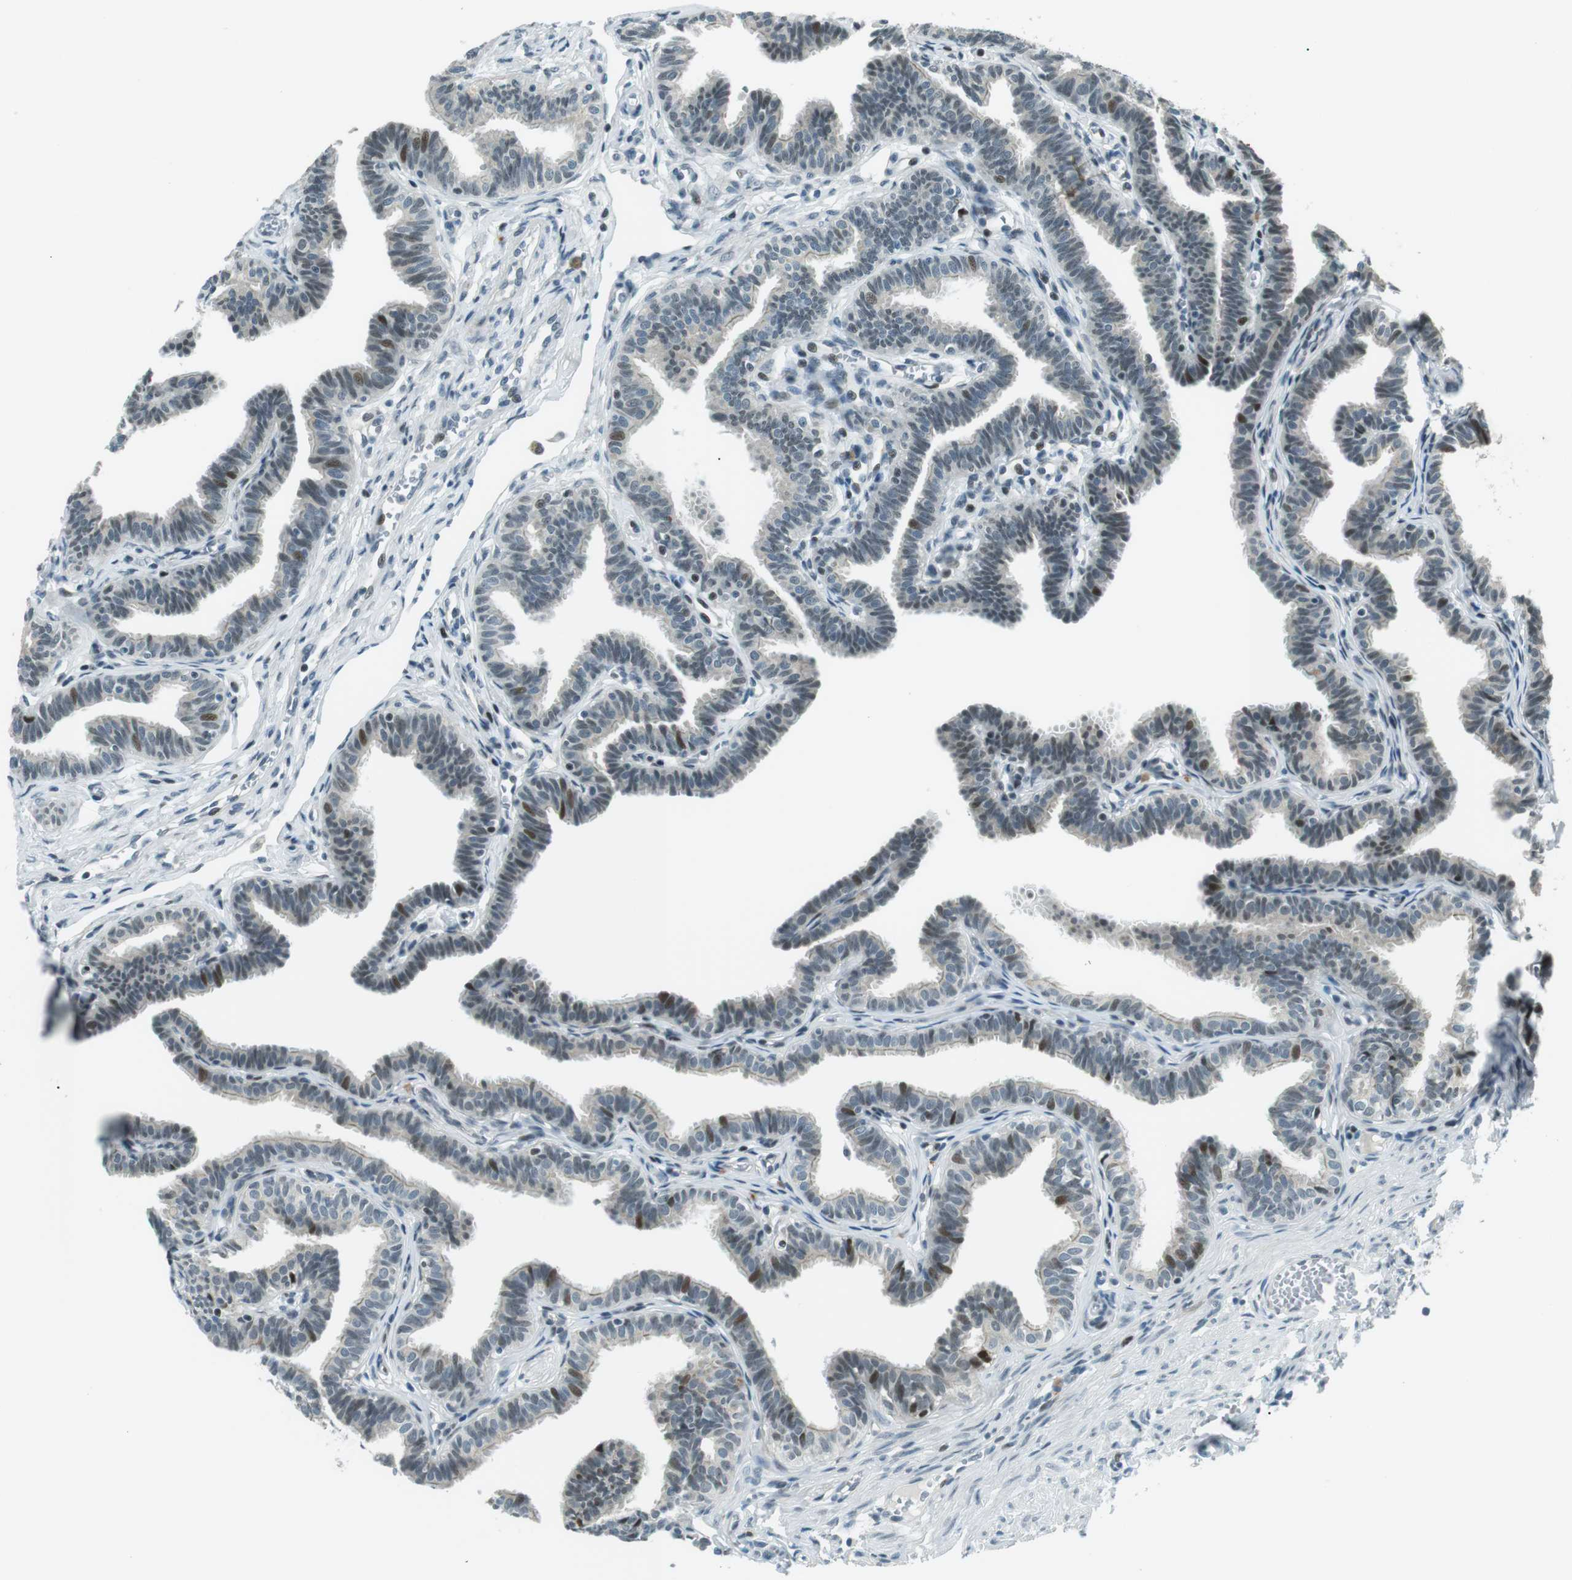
{"staining": {"intensity": "moderate", "quantity": "25%-75%", "location": "nuclear"}, "tissue": "fallopian tube", "cell_type": "Glandular cells", "image_type": "normal", "snomed": [{"axis": "morphology", "description": "Normal tissue, NOS"}, {"axis": "topography", "description": "Fallopian tube"}, {"axis": "topography", "description": "Ovary"}], "caption": "A brown stain labels moderate nuclear expression of a protein in glandular cells of benign human fallopian tube.", "gene": "PJA1", "patient": {"sex": "female", "age": 23}}